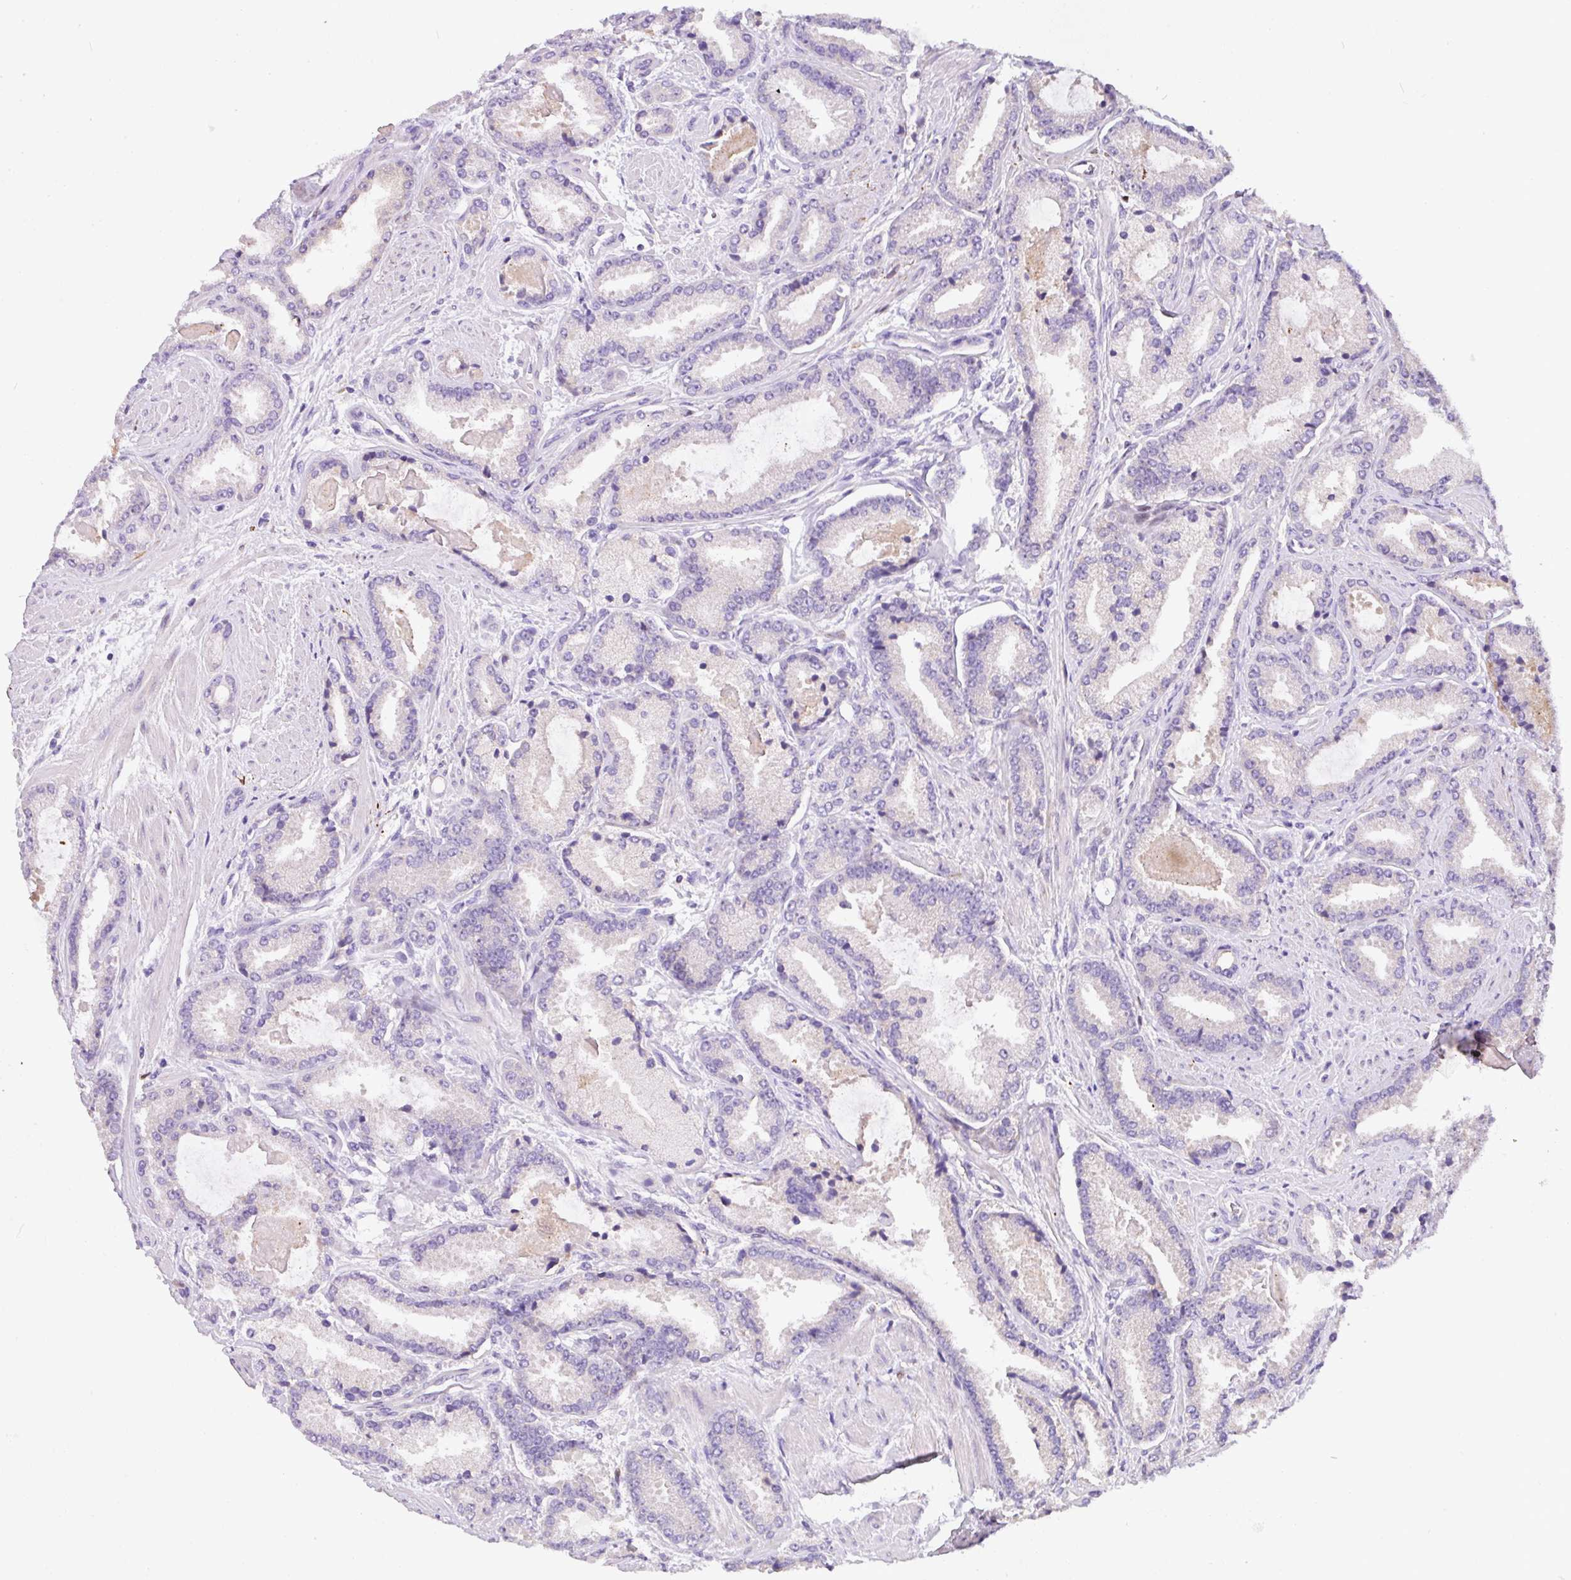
{"staining": {"intensity": "negative", "quantity": "none", "location": "none"}, "tissue": "prostate cancer", "cell_type": "Tumor cells", "image_type": "cancer", "snomed": [{"axis": "morphology", "description": "Adenocarcinoma, Low grade"}, {"axis": "topography", "description": "Prostate"}], "caption": "This is an immunohistochemistry (IHC) micrograph of prostate cancer. There is no positivity in tumor cells.", "gene": "ANXA2R", "patient": {"sex": "male", "age": 62}}